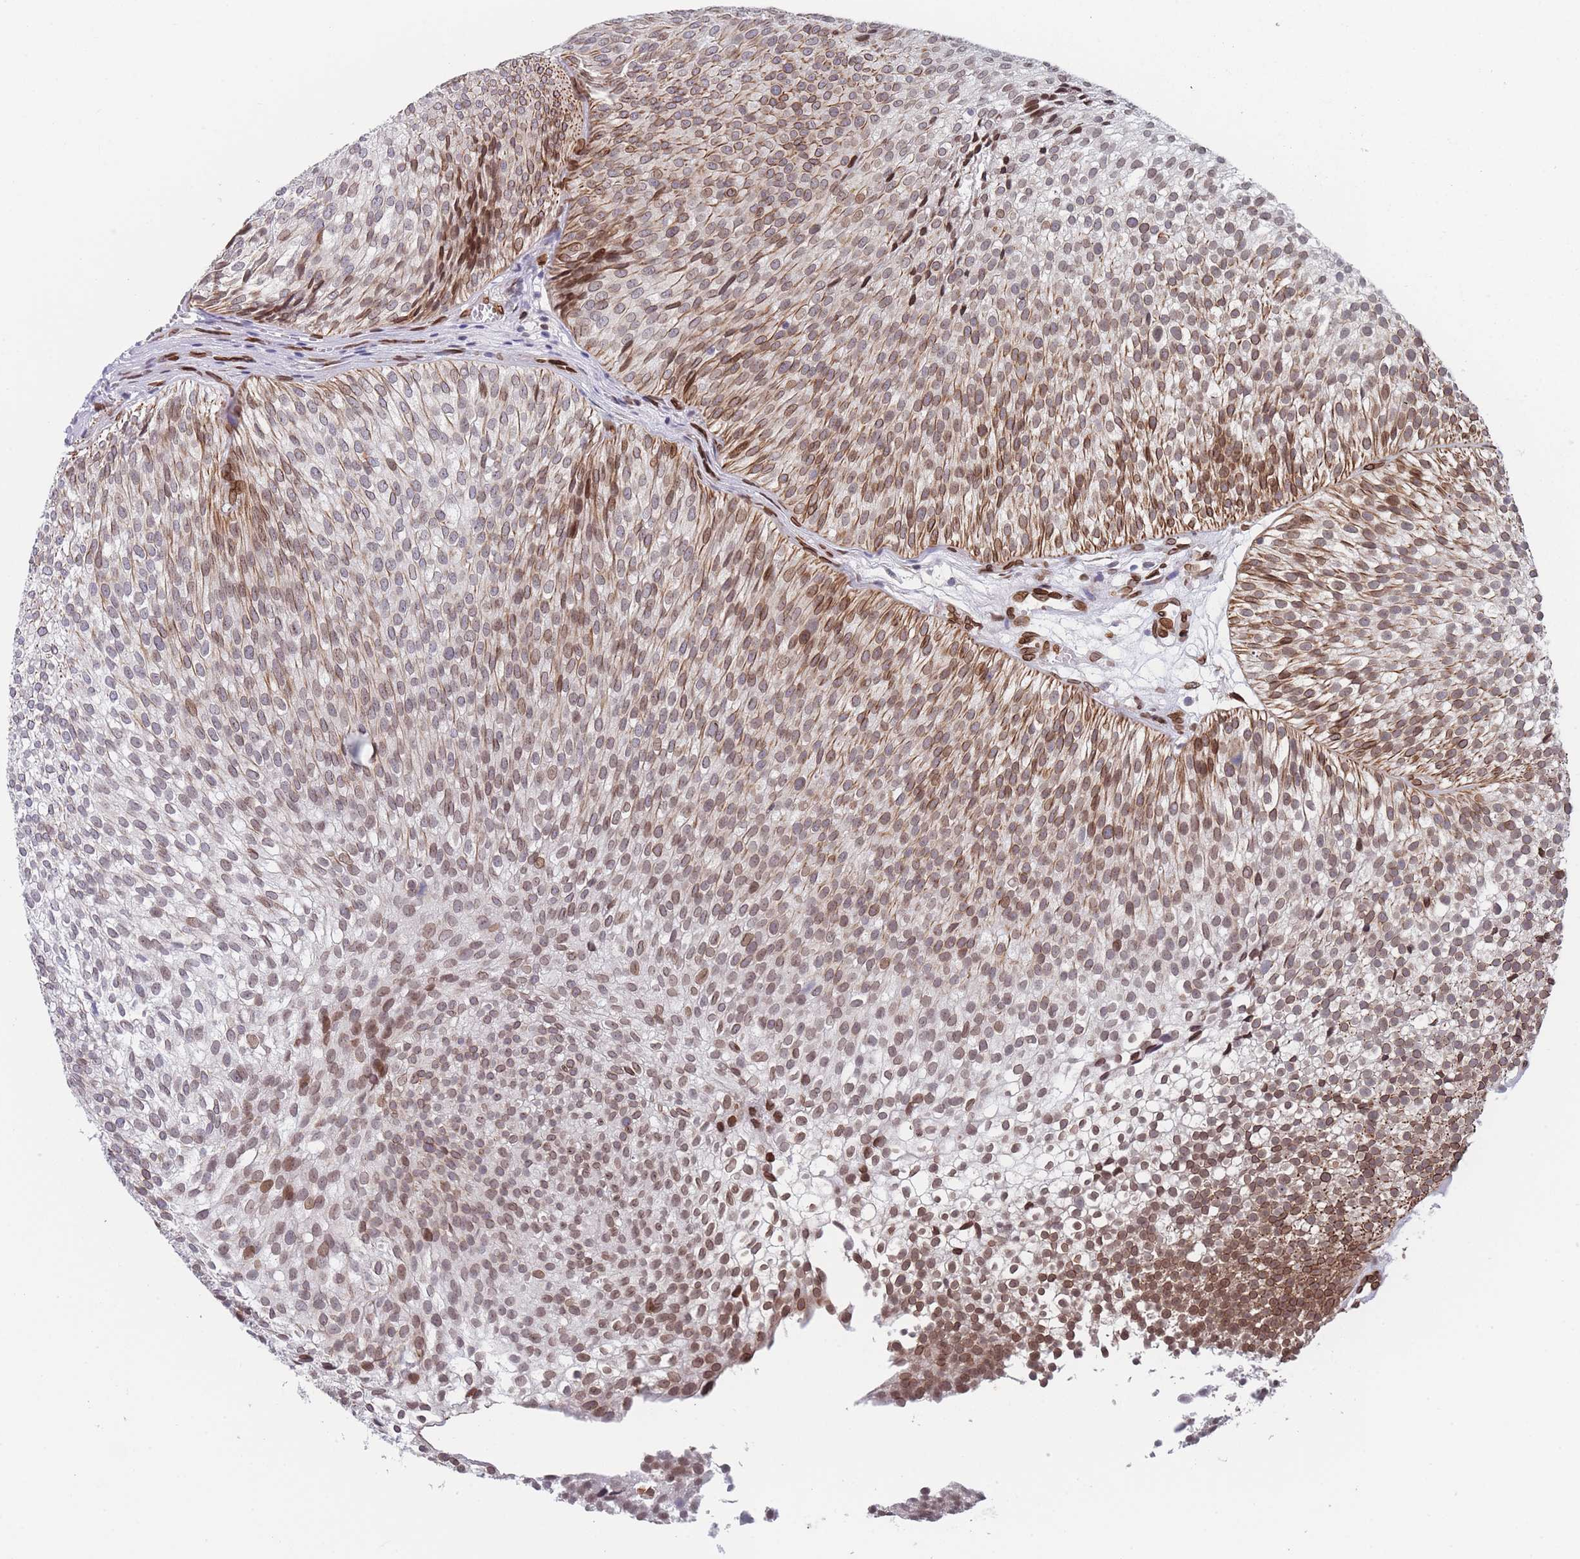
{"staining": {"intensity": "moderate", "quantity": ">75%", "location": "cytoplasmic/membranous,nuclear"}, "tissue": "urothelial cancer", "cell_type": "Tumor cells", "image_type": "cancer", "snomed": [{"axis": "morphology", "description": "Urothelial carcinoma, Low grade"}, {"axis": "topography", "description": "Urinary bladder"}], "caption": "Immunohistochemical staining of human urothelial carcinoma (low-grade) displays medium levels of moderate cytoplasmic/membranous and nuclear protein staining in about >75% of tumor cells.", "gene": "ZBTB1", "patient": {"sex": "male", "age": 91}}